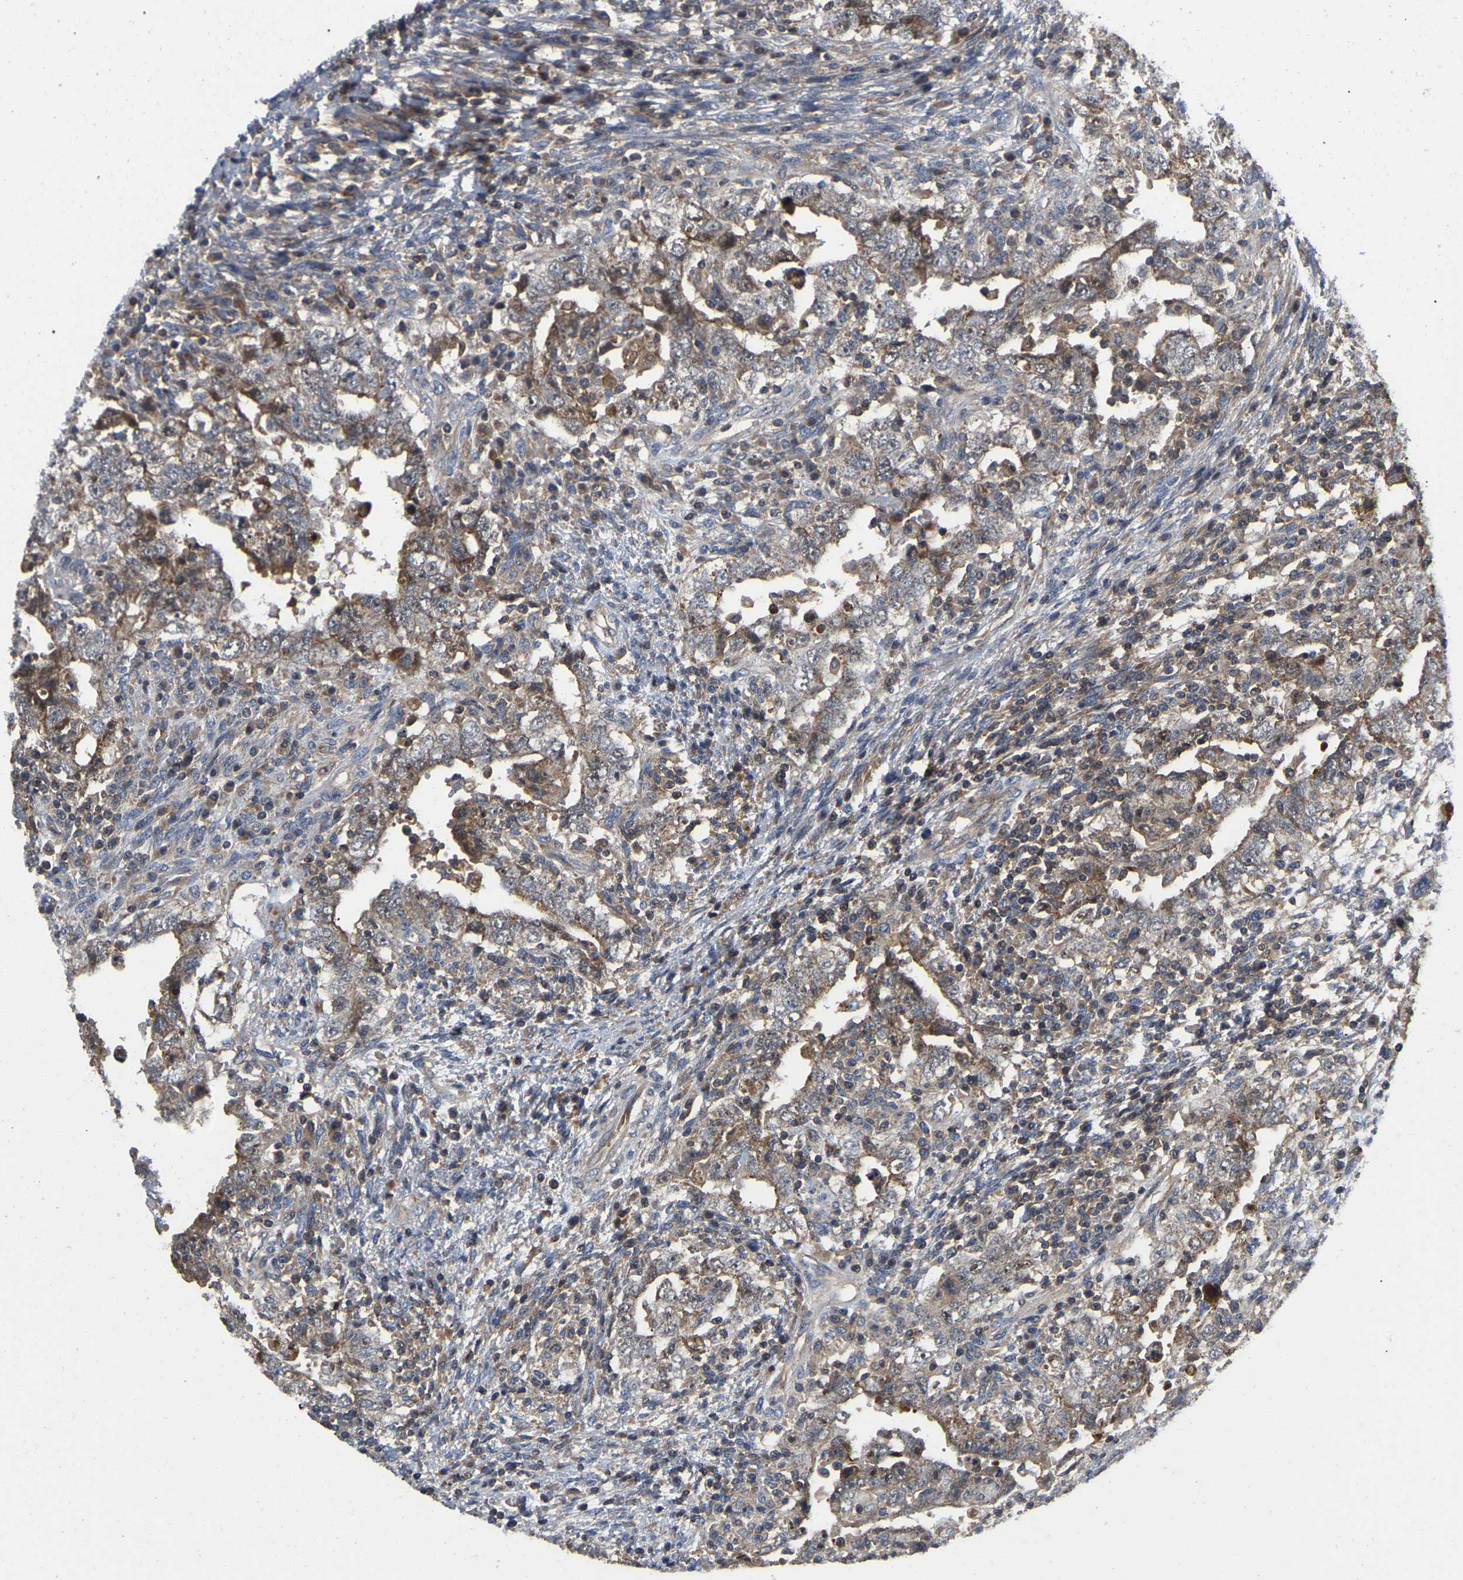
{"staining": {"intensity": "moderate", "quantity": ">75%", "location": "cytoplasmic/membranous"}, "tissue": "testis cancer", "cell_type": "Tumor cells", "image_type": "cancer", "snomed": [{"axis": "morphology", "description": "Carcinoma, Embryonal, NOS"}, {"axis": "topography", "description": "Testis"}], "caption": "High-power microscopy captured an IHC micrograph of testis embryonal carcinoma, revealing moderate cytoplasmic/membranous expression in about >75% of tumor cells.", "gene": "PRDM14", "patient": {"sex": "male", "age": 26}}